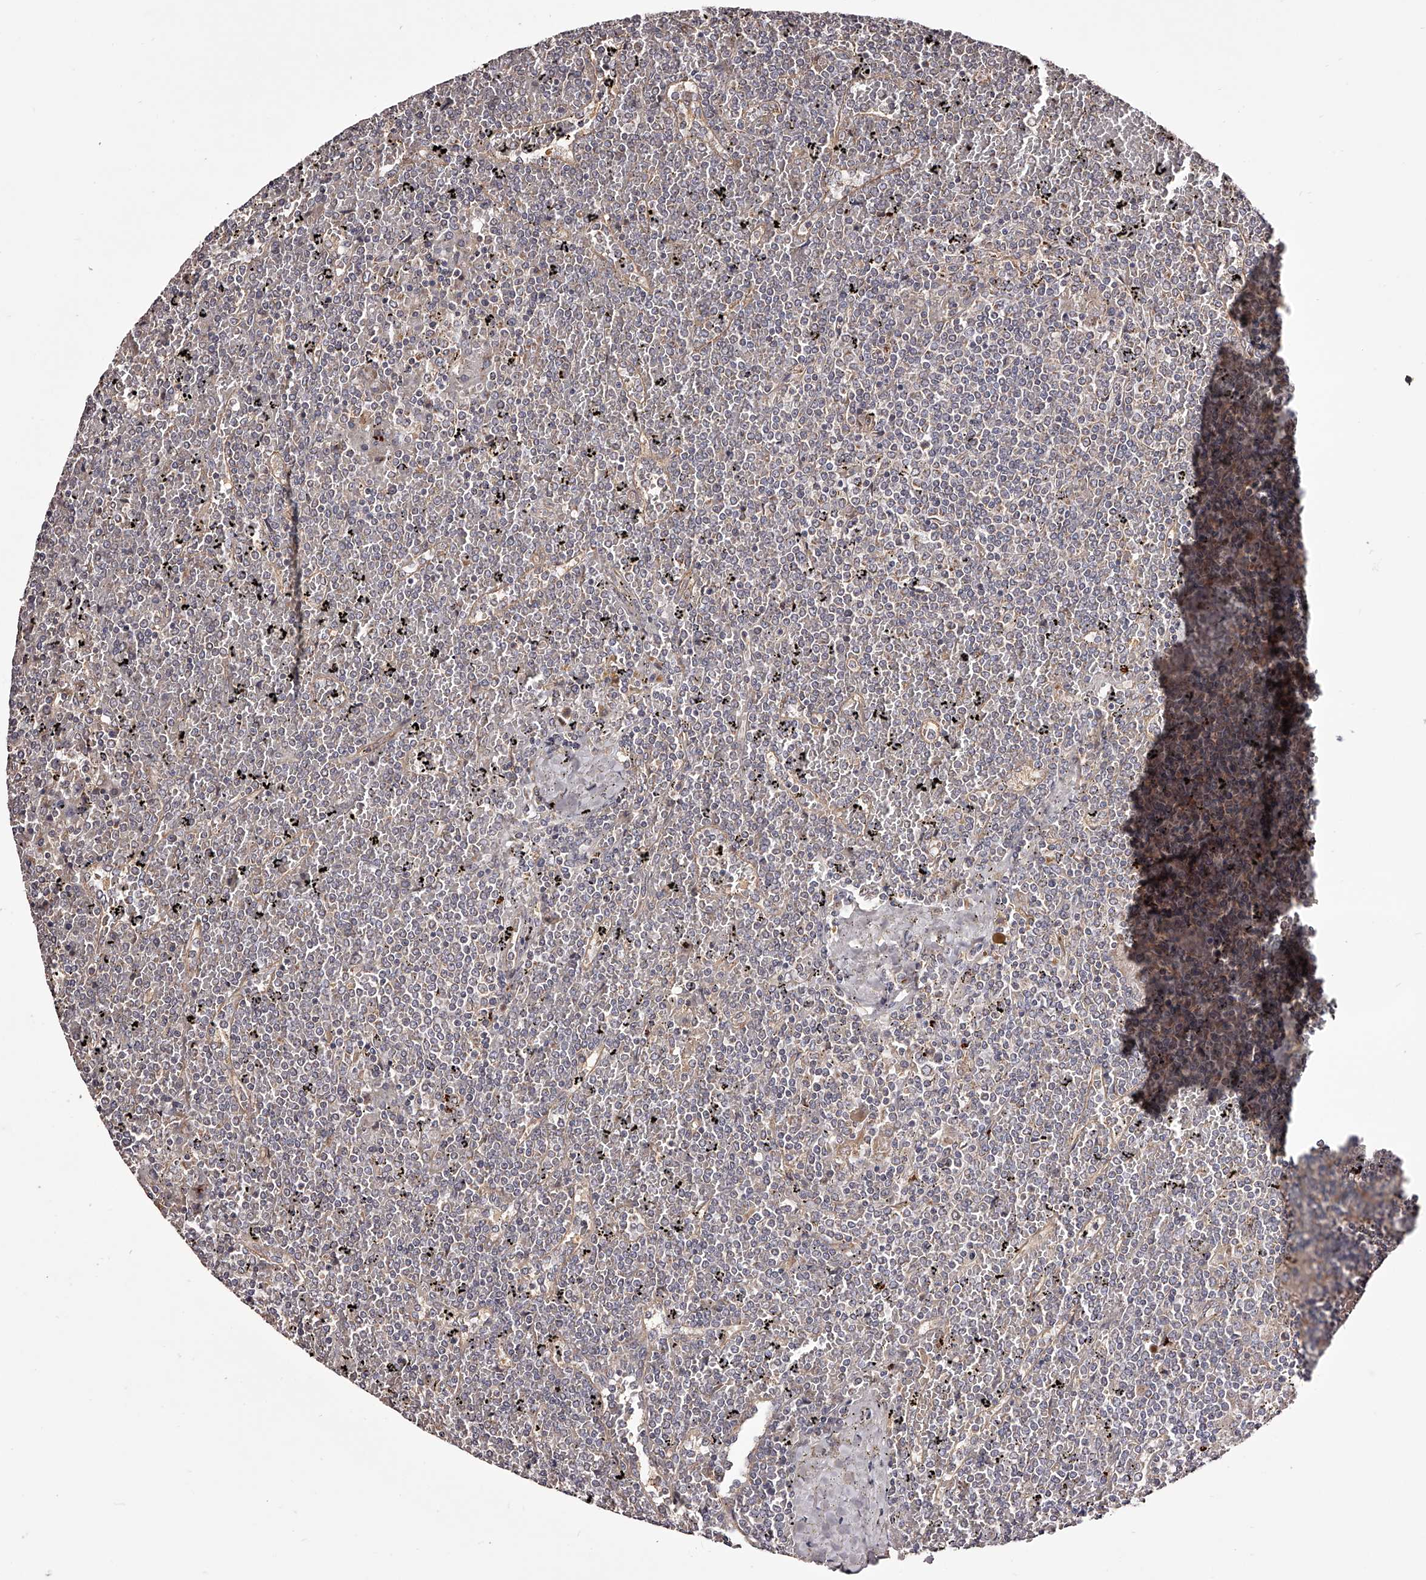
{"staining": {"intensity": "negative", "quantity": "none", "location": "none"}, "tissue": "lymphoma", "cell_type": "Tumor cells", "image_type": "cancer", "snomed": [{"axis": "morphology", "description": "Malignant lymphoma, non-Hodgkin's type, Low grade"}, {"axis": "topography", "description": "Spleen"}], "caption": "Immunohistochemical staining of lymphoma exhibits no significant expression in tumor cells. (DAB immunohistochemistry visualized using brightfield microscopy, high magnification).", "gene": "ODF2L", "patient": {"sex": "female", "age": 19}}